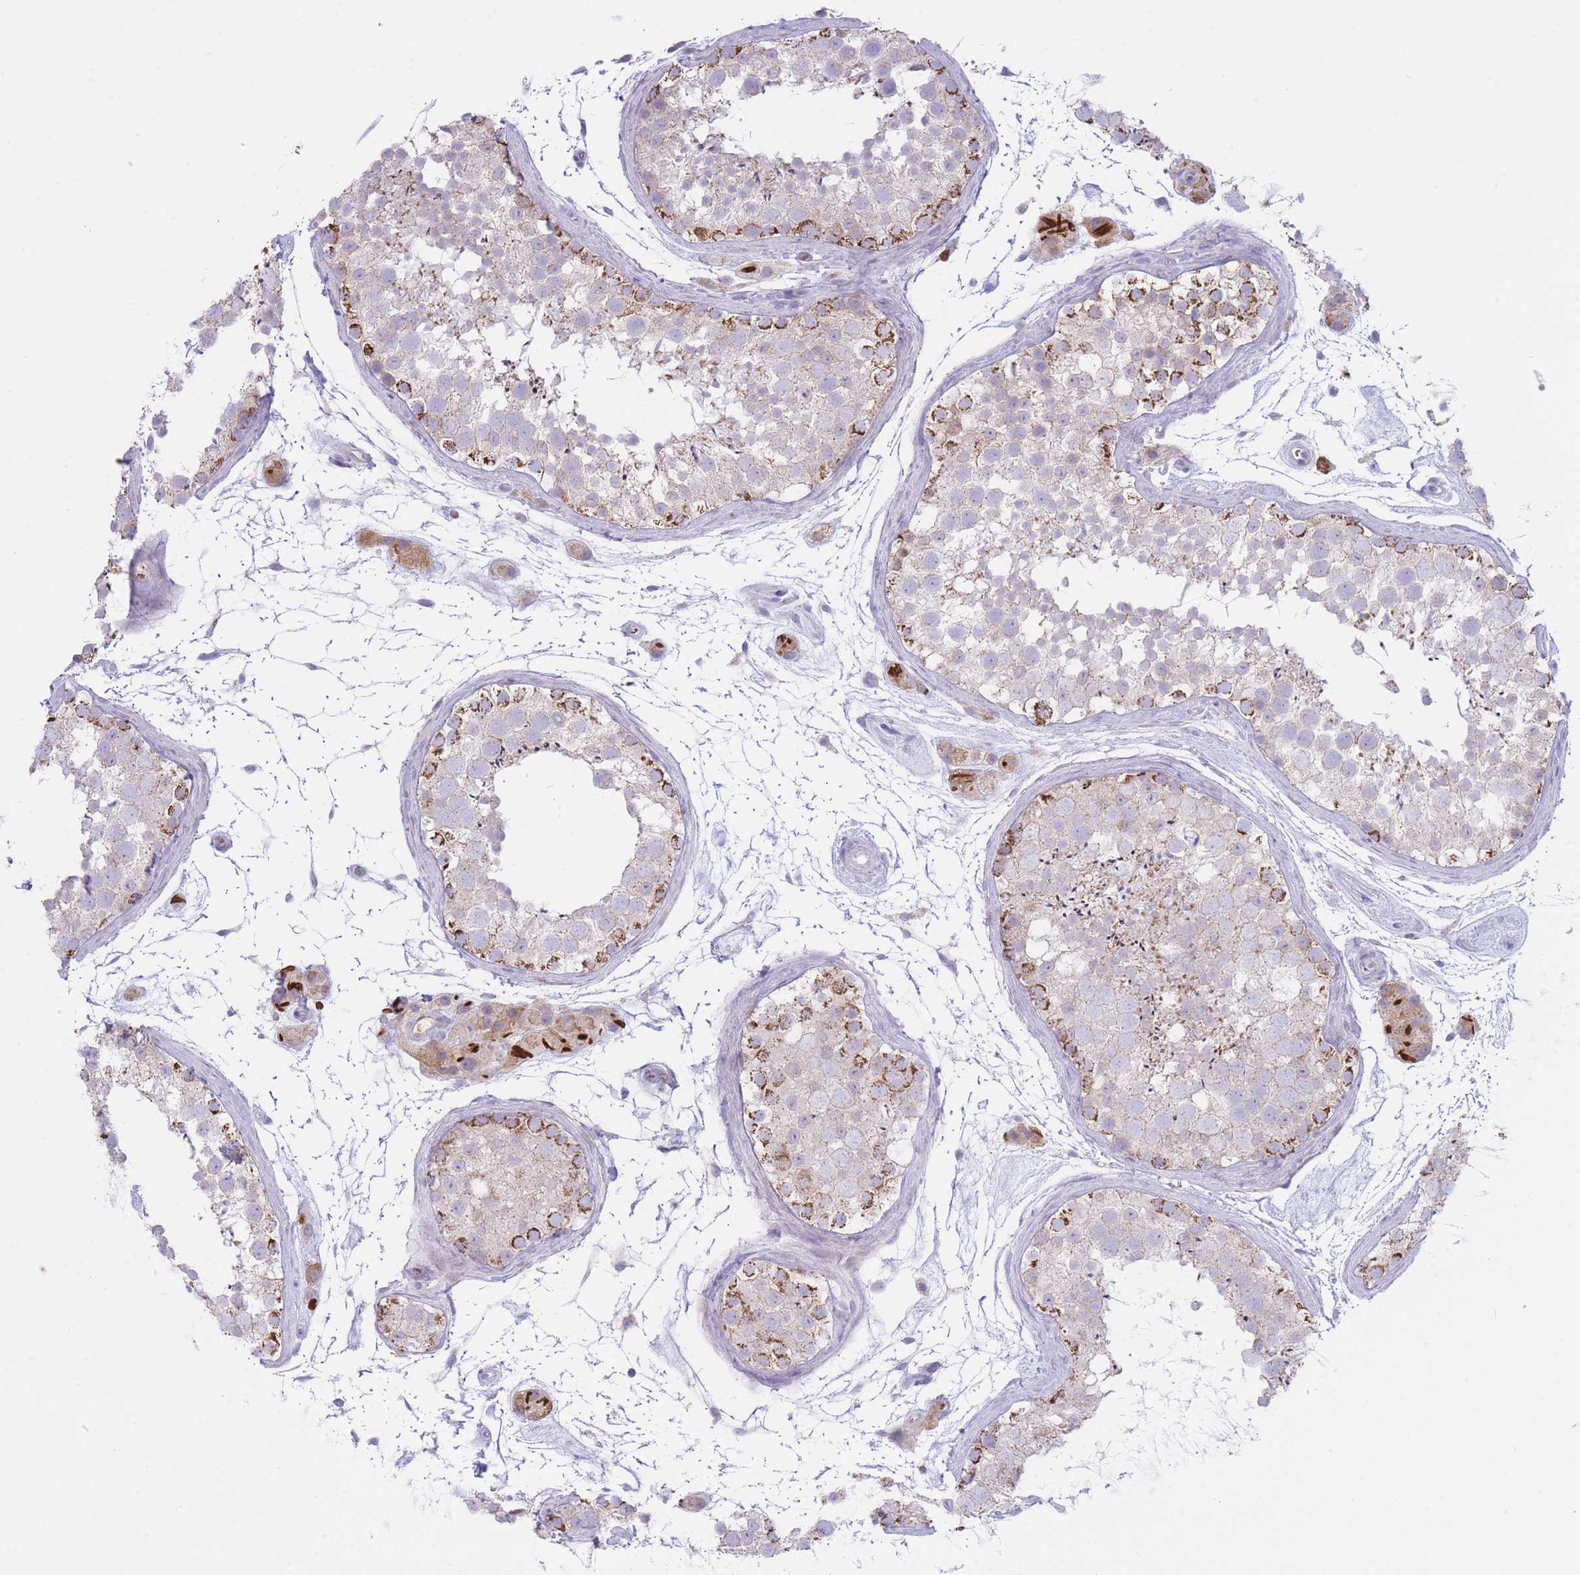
{"staining": {"intensity": "strong", "quantity": "<25%", "location": "cytoplasmic/membranous"}, "tissue": "testis", "cell_type": "Cells in seminiferous ducts", "image_type": "normal", "snomed": [{"axis": "morphology", "description": "Normal tissue, NOS"}, {"axis": "topography", "description": "Testis"}], "caption": "IHC of benign human testis demonstrates medium levels of strong cytoplasmic/membranous staining in about <25% of cells in seminiferous ducts. (brown staining indicates protein expression, while blue staining denotes nuclei).", "gene": "NANP", "patient": {"sex": "male", "age": 41}}